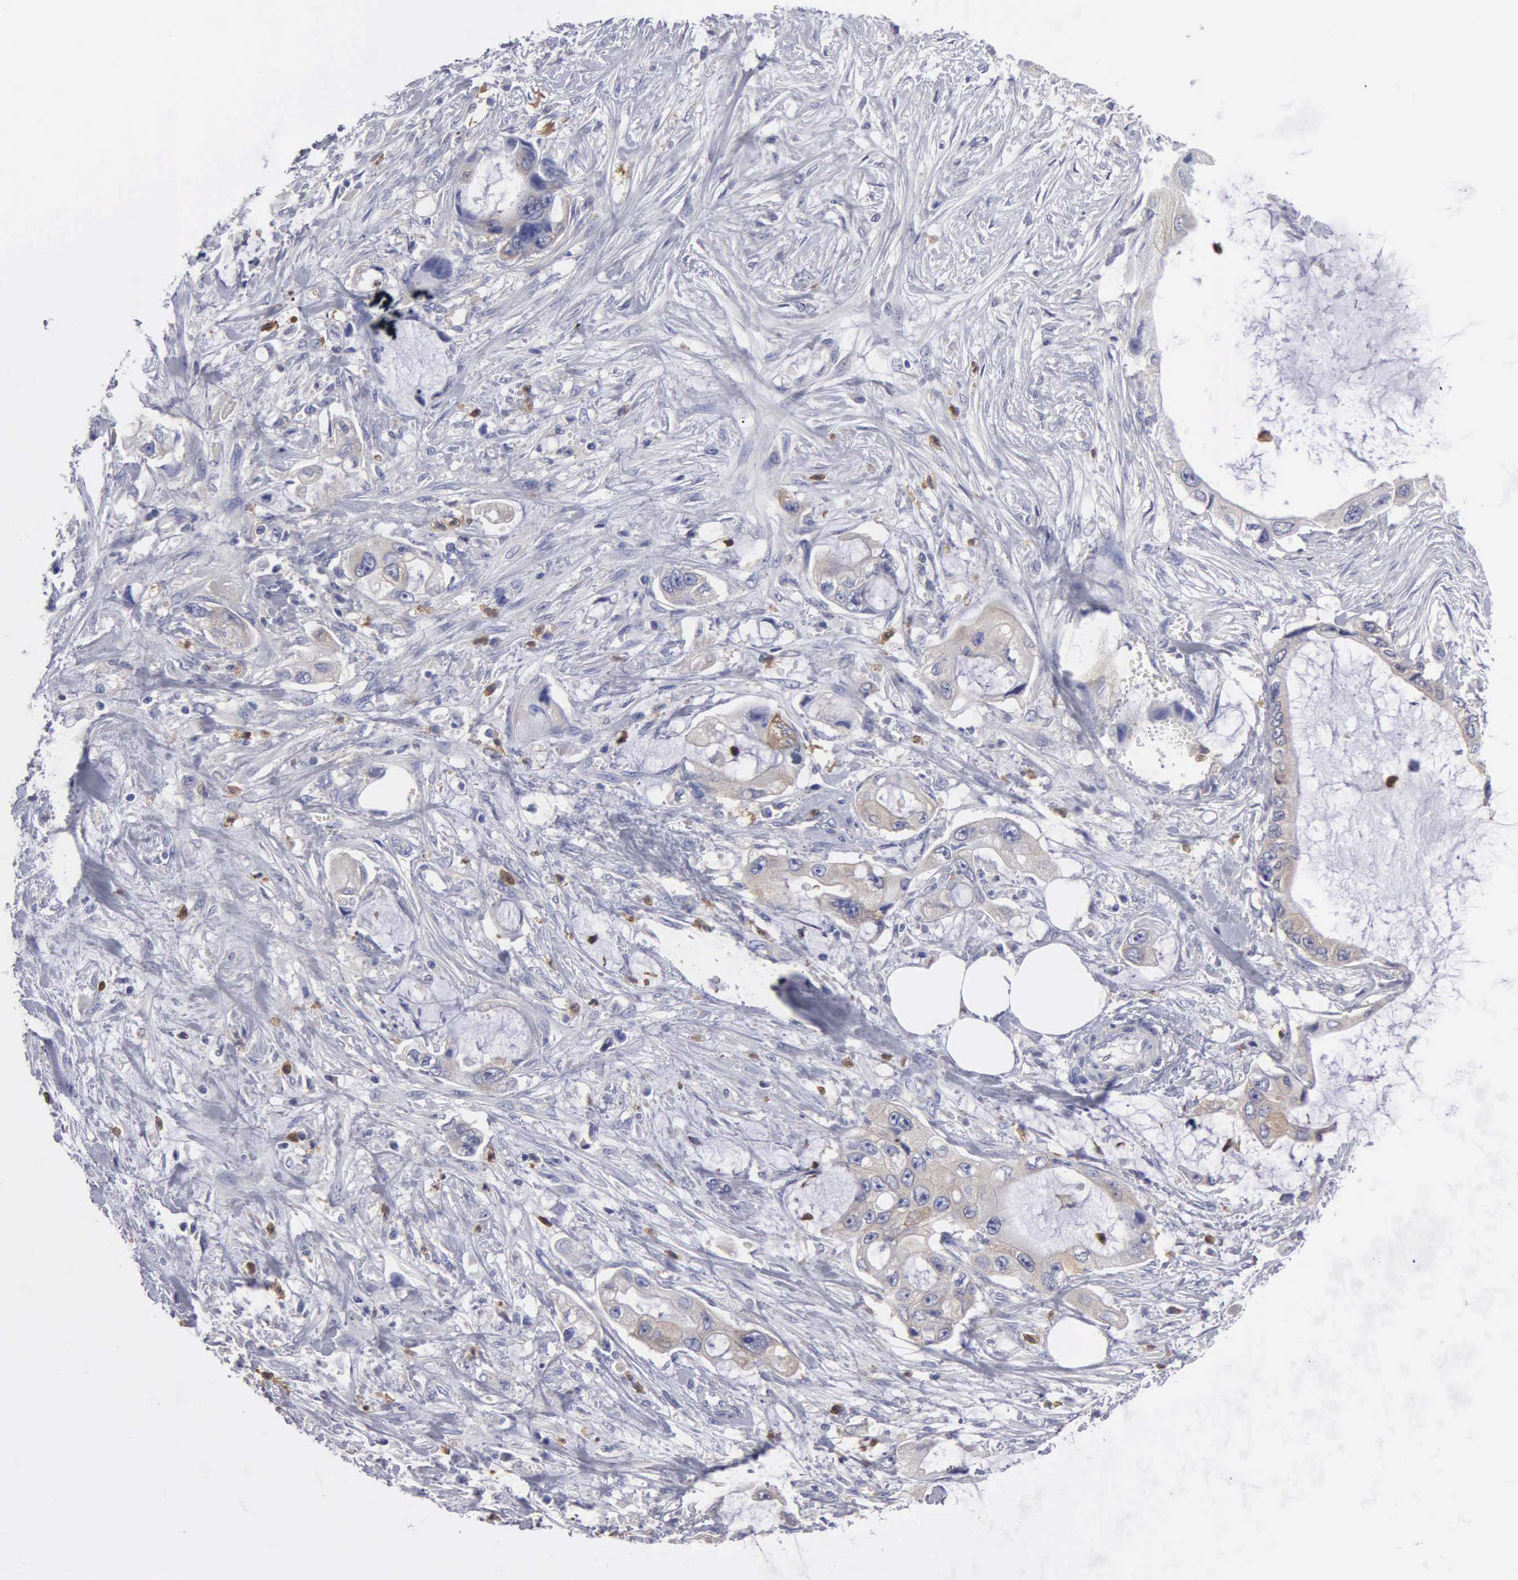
{"staining": {"intensity": "negative", "quantity": "none", "location": "none"}, "tissue": "pancreatic cancer", "cell_type": "Tumor cells", "image_type": "cancer", "snomed": [{"axis": "morphology", "description": "Adenocarcinoma, NOS"}, {"axis": "topography", "description": "Pancreas"}, {"axis": "topography", "description": "Stomach, upper"}], "caption": "DAB immunohistochemical staining of pancreatic cancer shows no significant staining in tumor cells.", "gene": "G6PD", "patient": {"sex": "male", "age": 77}}